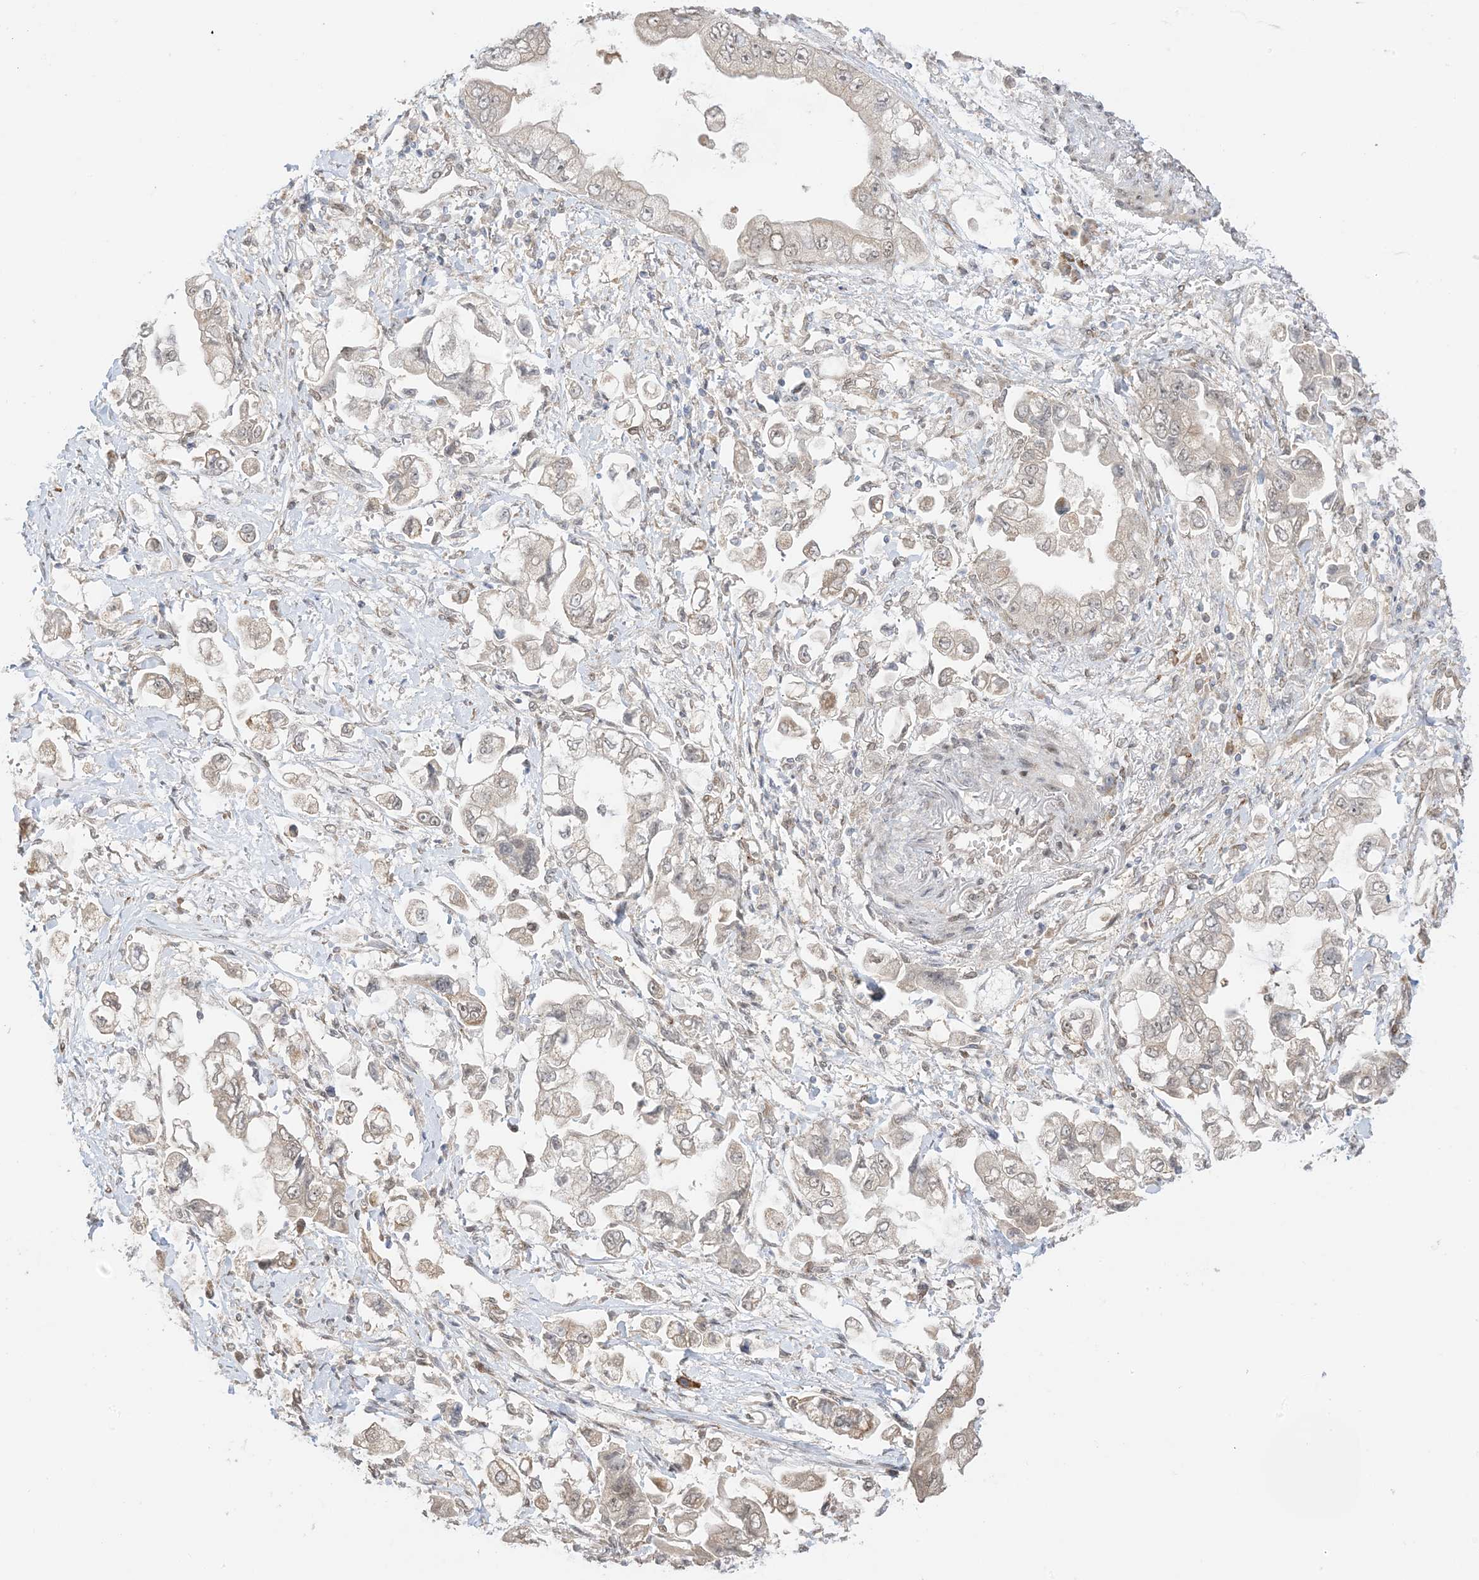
{"staining": {"intensity": "weak", "quantity": ">75%", "location": "cytoplasmic/membranous,nuclear"}, "tissue": "stomach cancer", "cell_type": "Tumor cells", "image_type": "cancer", "snomed": [{"axis": "morphology", "description": "Adenocarcinoma, NOS"}, {"axis": "topography", "description": "Stomach"}], "caption": "Immunohistochemical staining of adenocarcinoma (stomach) demonstrates low levels of weak cytoplasmic/membranous and nuclear protein staining in about >75% of tumor cells. The staining is performed using DAB brown chromogen to label protein expression. The nuclei are counter-stained blue using hematoxylin.", "gene": "UBE2E2", "patient": {"sex": "male", "age": 62}}